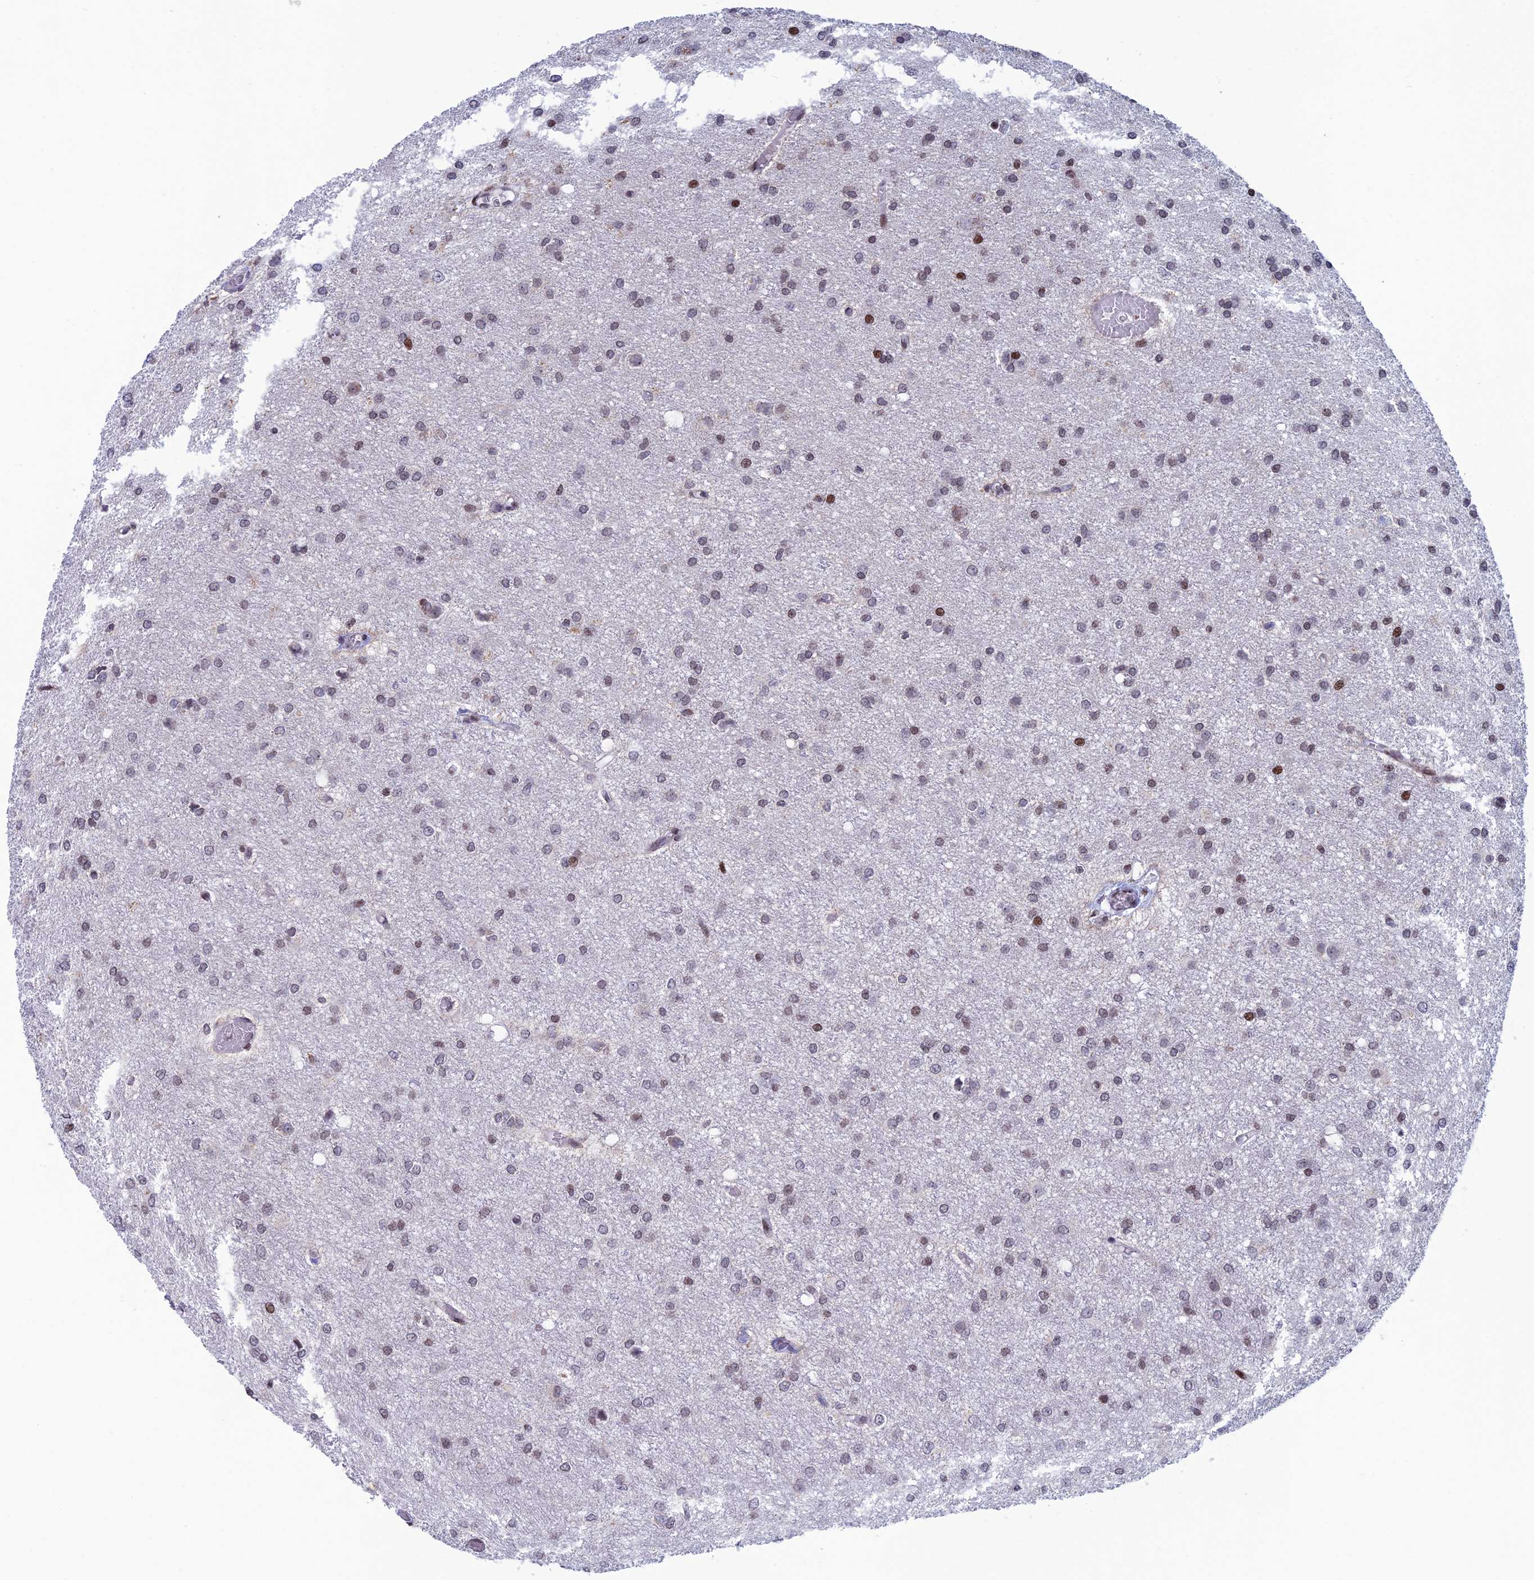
{"staining": {"intensity": "moderate", "quantity": "<25%", "location": "nuclear"}, "tissue": "glioma", "cell_type": "Tumor cells", "image_type": "cancer", "snomed": [{"axis": "morphology", "description": "Glioma, malignant, High grade"}, {"axis": "topography", "description": "Brain"}], "caption": "High-grade glioma (malignant) tissue displays moderate nuclear staining in about <25% of tumor cells, visualized by immunohistochemistry. (brown staining indicates protein expression, while blue staining denotes nuclei).", "gene": "AFF3", "patient": {"sex": "female", "age": 50}}